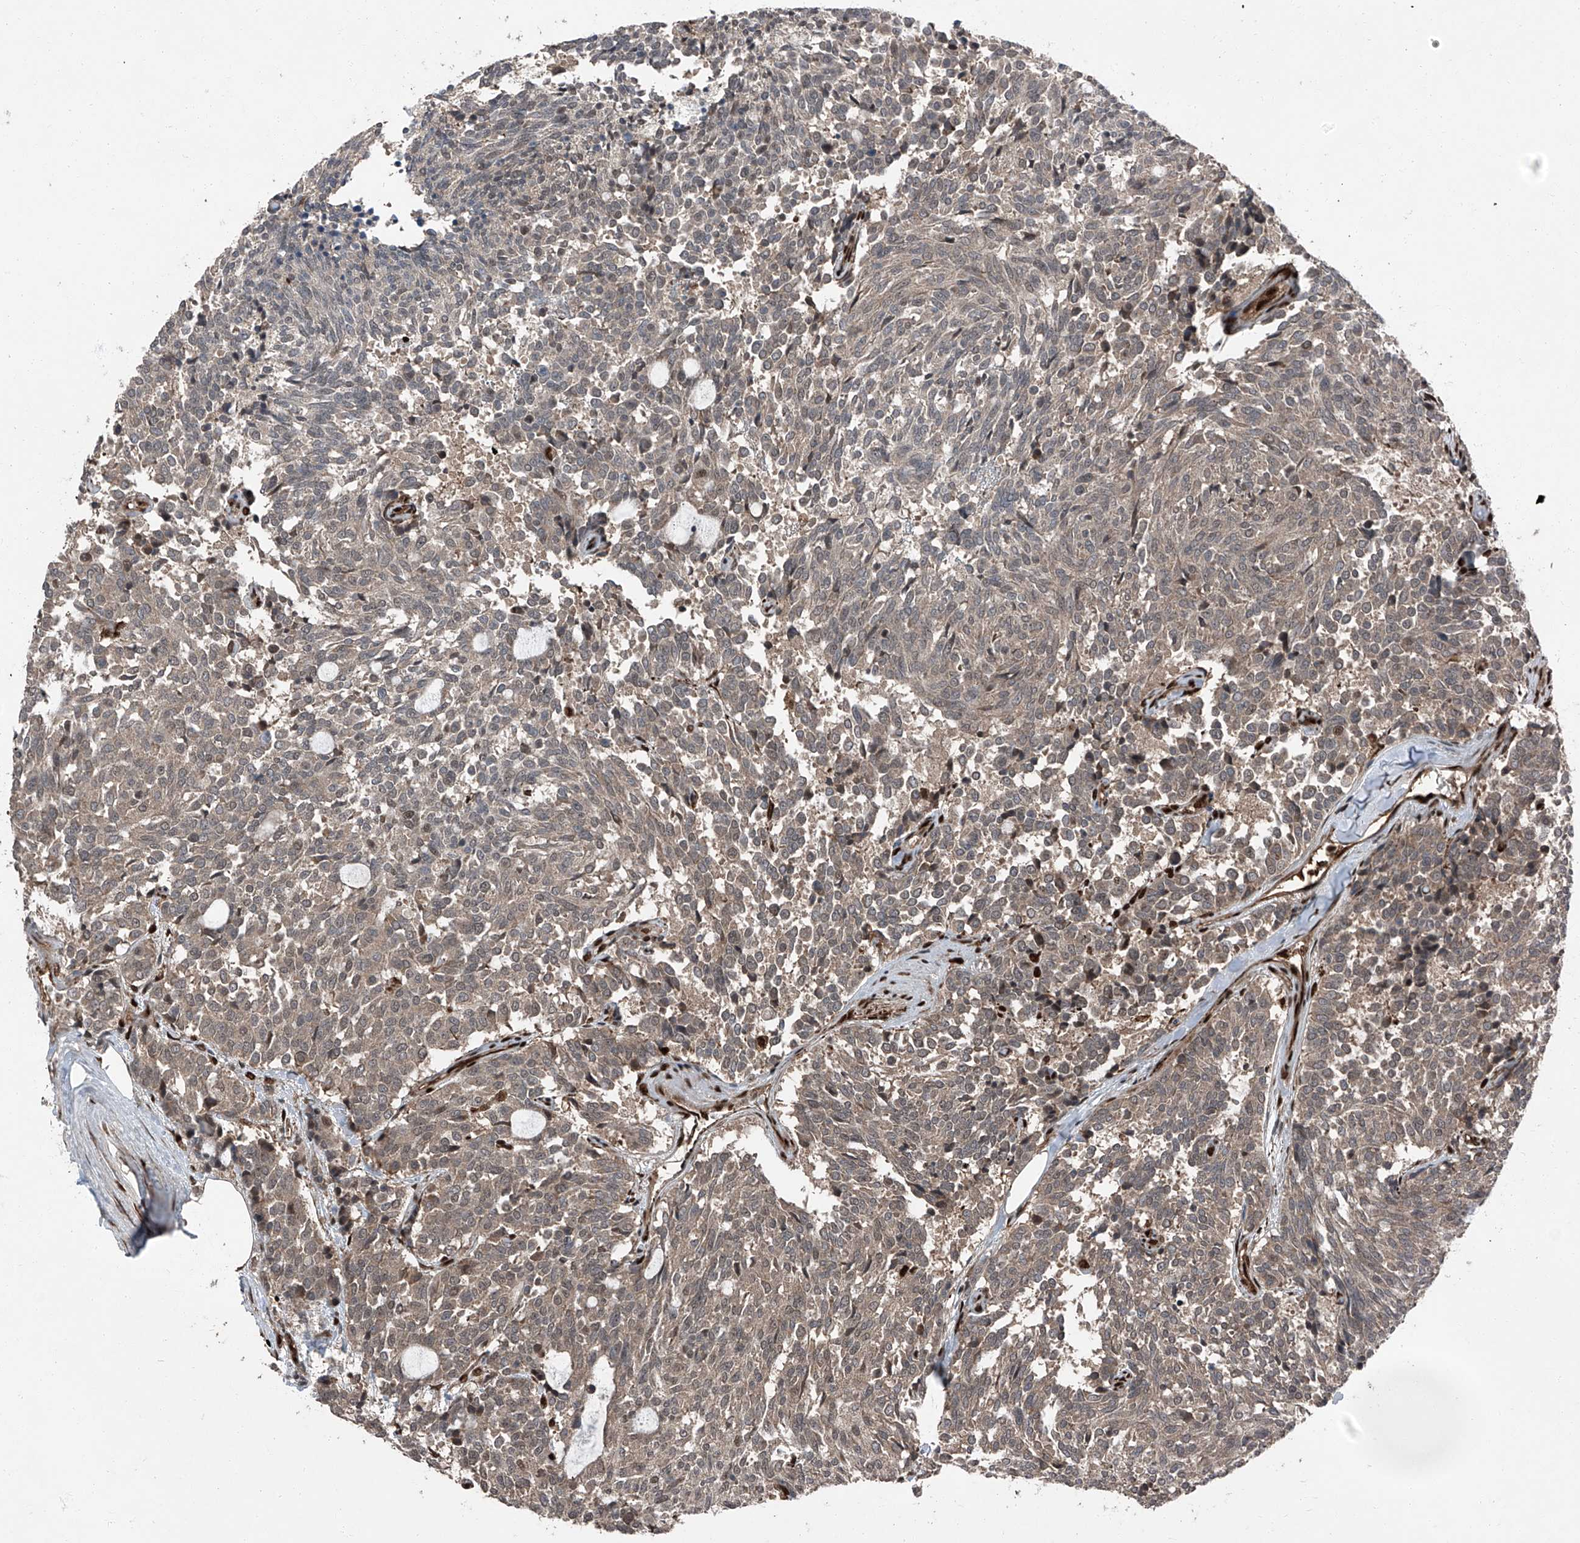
{"staining": {"intensity": "weak", "quantity": "25%-75%", "location": "cytoplasmic/membranous"}, "tissue": "carcinoid", "cell_type": "Tumor cells", "image_type": "cancer", "snomed": [{"axis": "morphology", "description": "Carcinoid, malignant, NOS"}, {"axis": "topography", "description": "Pancreas"}], "caption": "Immunohistochemical staining of carcinoid demonstrates weak cytoplasmic/membranous protein positivity in about 25%-75% of tumor cells.", "gene": "FKBP5", "patient": {"sex": "female", "age": 54}}